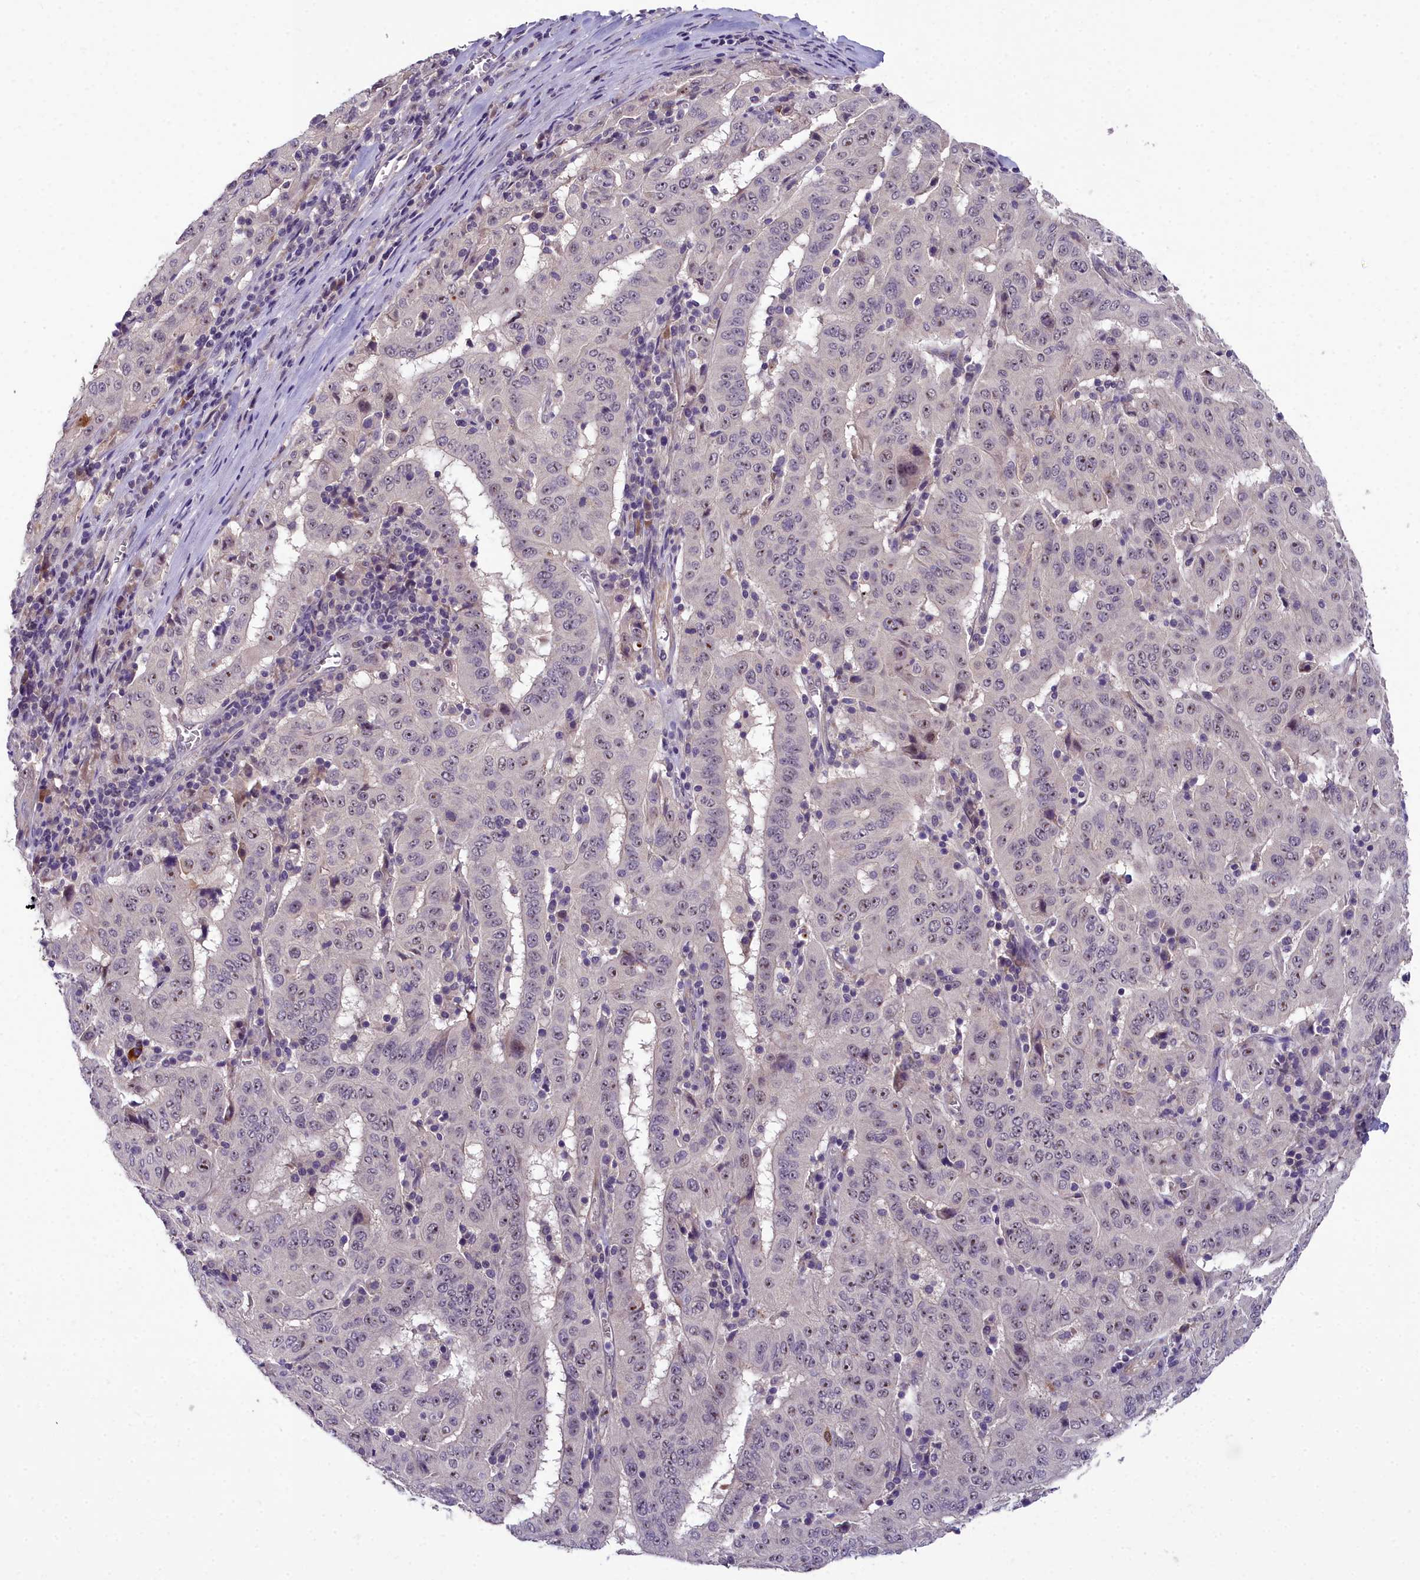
{"staining": {"intensity": "weak", "quantity": "25%-75%", "location": "nuclear"}, "tissue": "pancreatic cancer", "cell_type": "Tumor cells", "image_type": "cancer", "snomed": [{"axis": "morphology", "description": "Adenocarcinoma, NOS"}, {"axis": "topography", "description": "Pancreas"}], "caption": "Pancreatic cancer (adenocarcinoma) stained with a protein marker shows weak staining in tumor cells.", "gene": "ZNF333", "patient": {"sex": "male", "age": 63}}